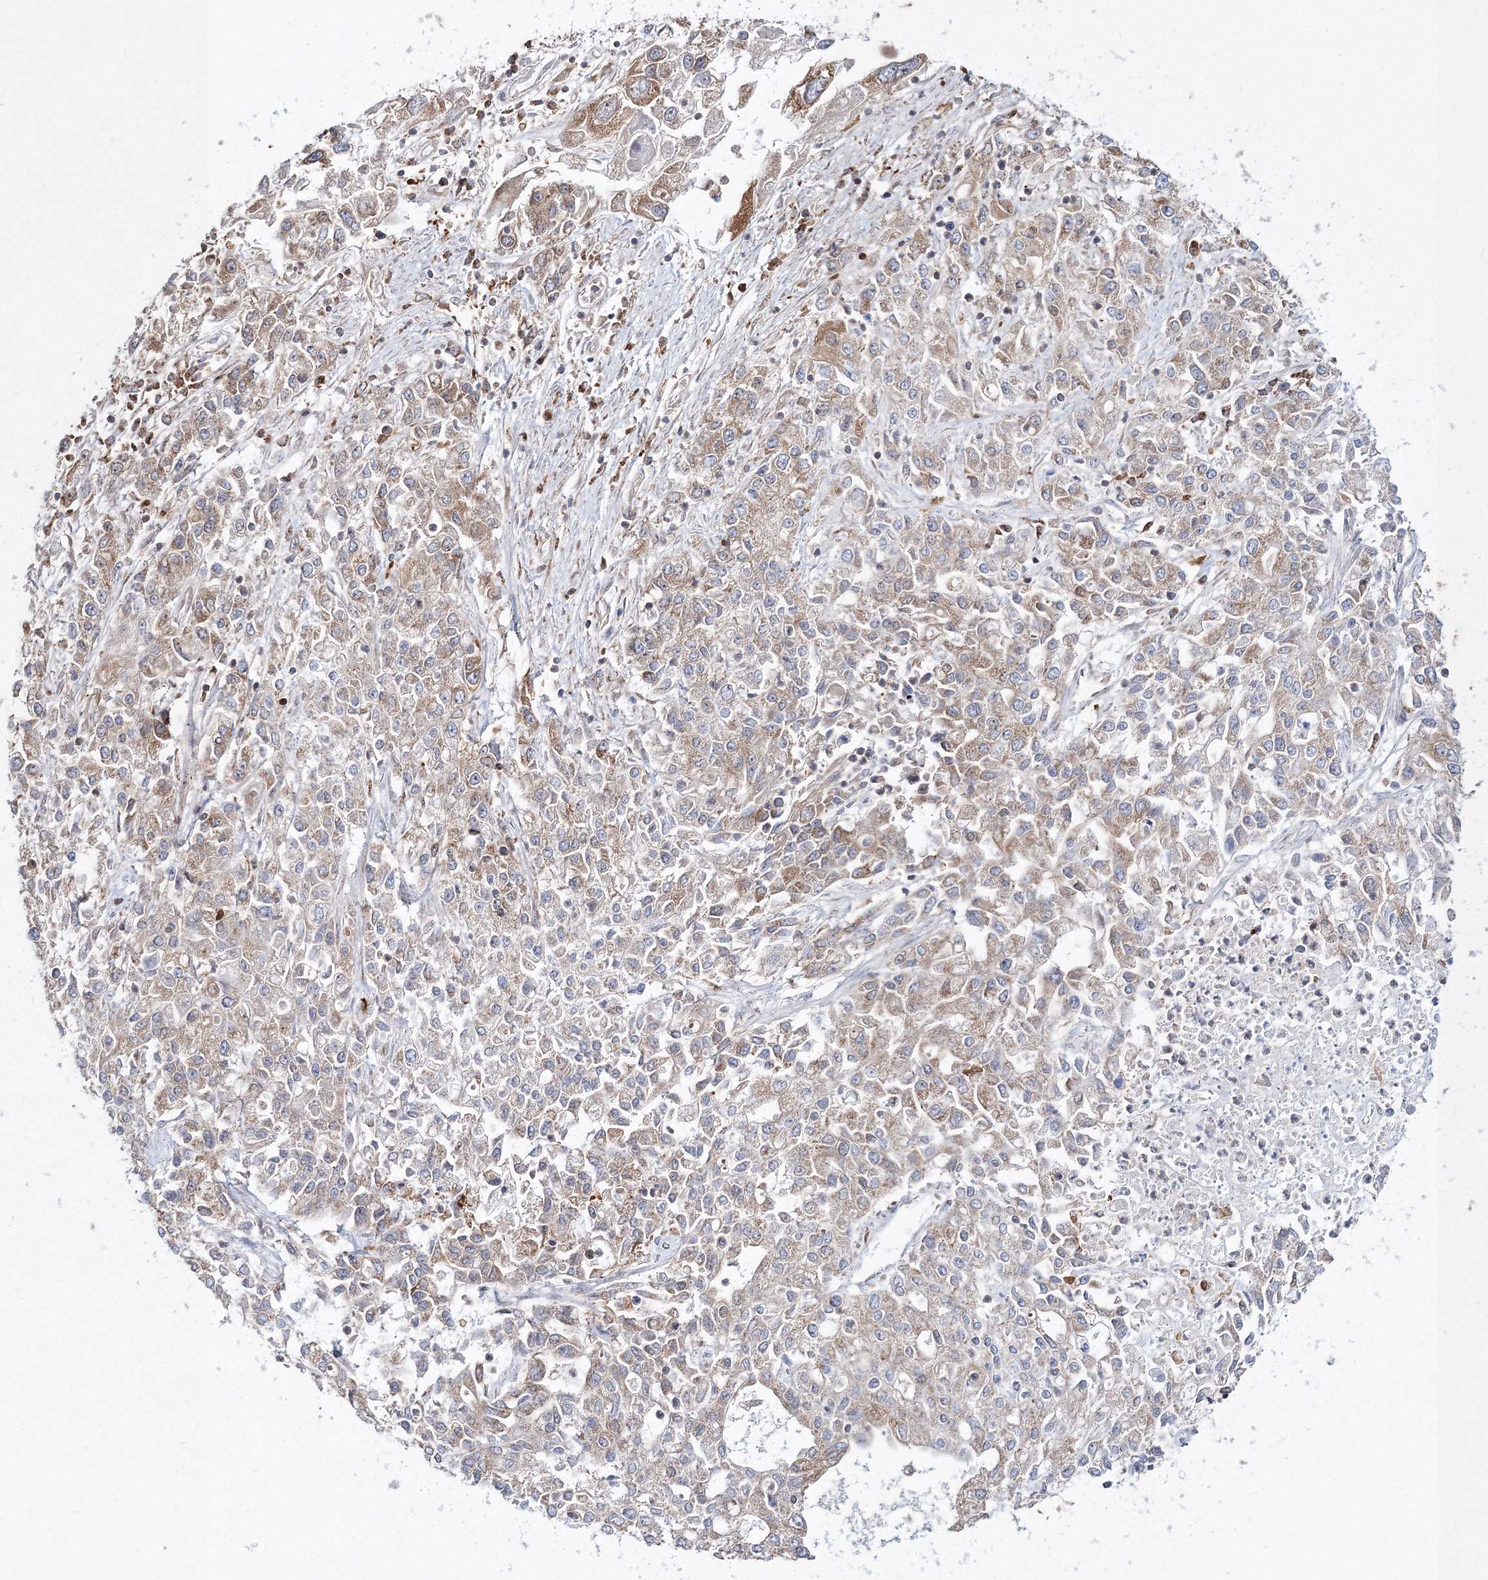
{"staining": {"intensity": "weak", "quantity": "25%-75%", "location": "cytoplasmic/membranous"}, "tissue": "endometrial cancer", "cell_type": "Tumor cells", "image_type": "cancer", "snomed": [{"axis": "morphology", "description": "Adenocarcinoma, NOS"}, {"axis": "topography", "description": "Endometrium"}], "caption": "Immunohistochemistry (IHC) of human endometrial adenocarcinoma demonstrates low levels of weak cytoplasmic/membranous expression in about 25%-75% of tumor cells.", "gene": "ARCN1", "patient": {"sex": "female", "age": 49}}